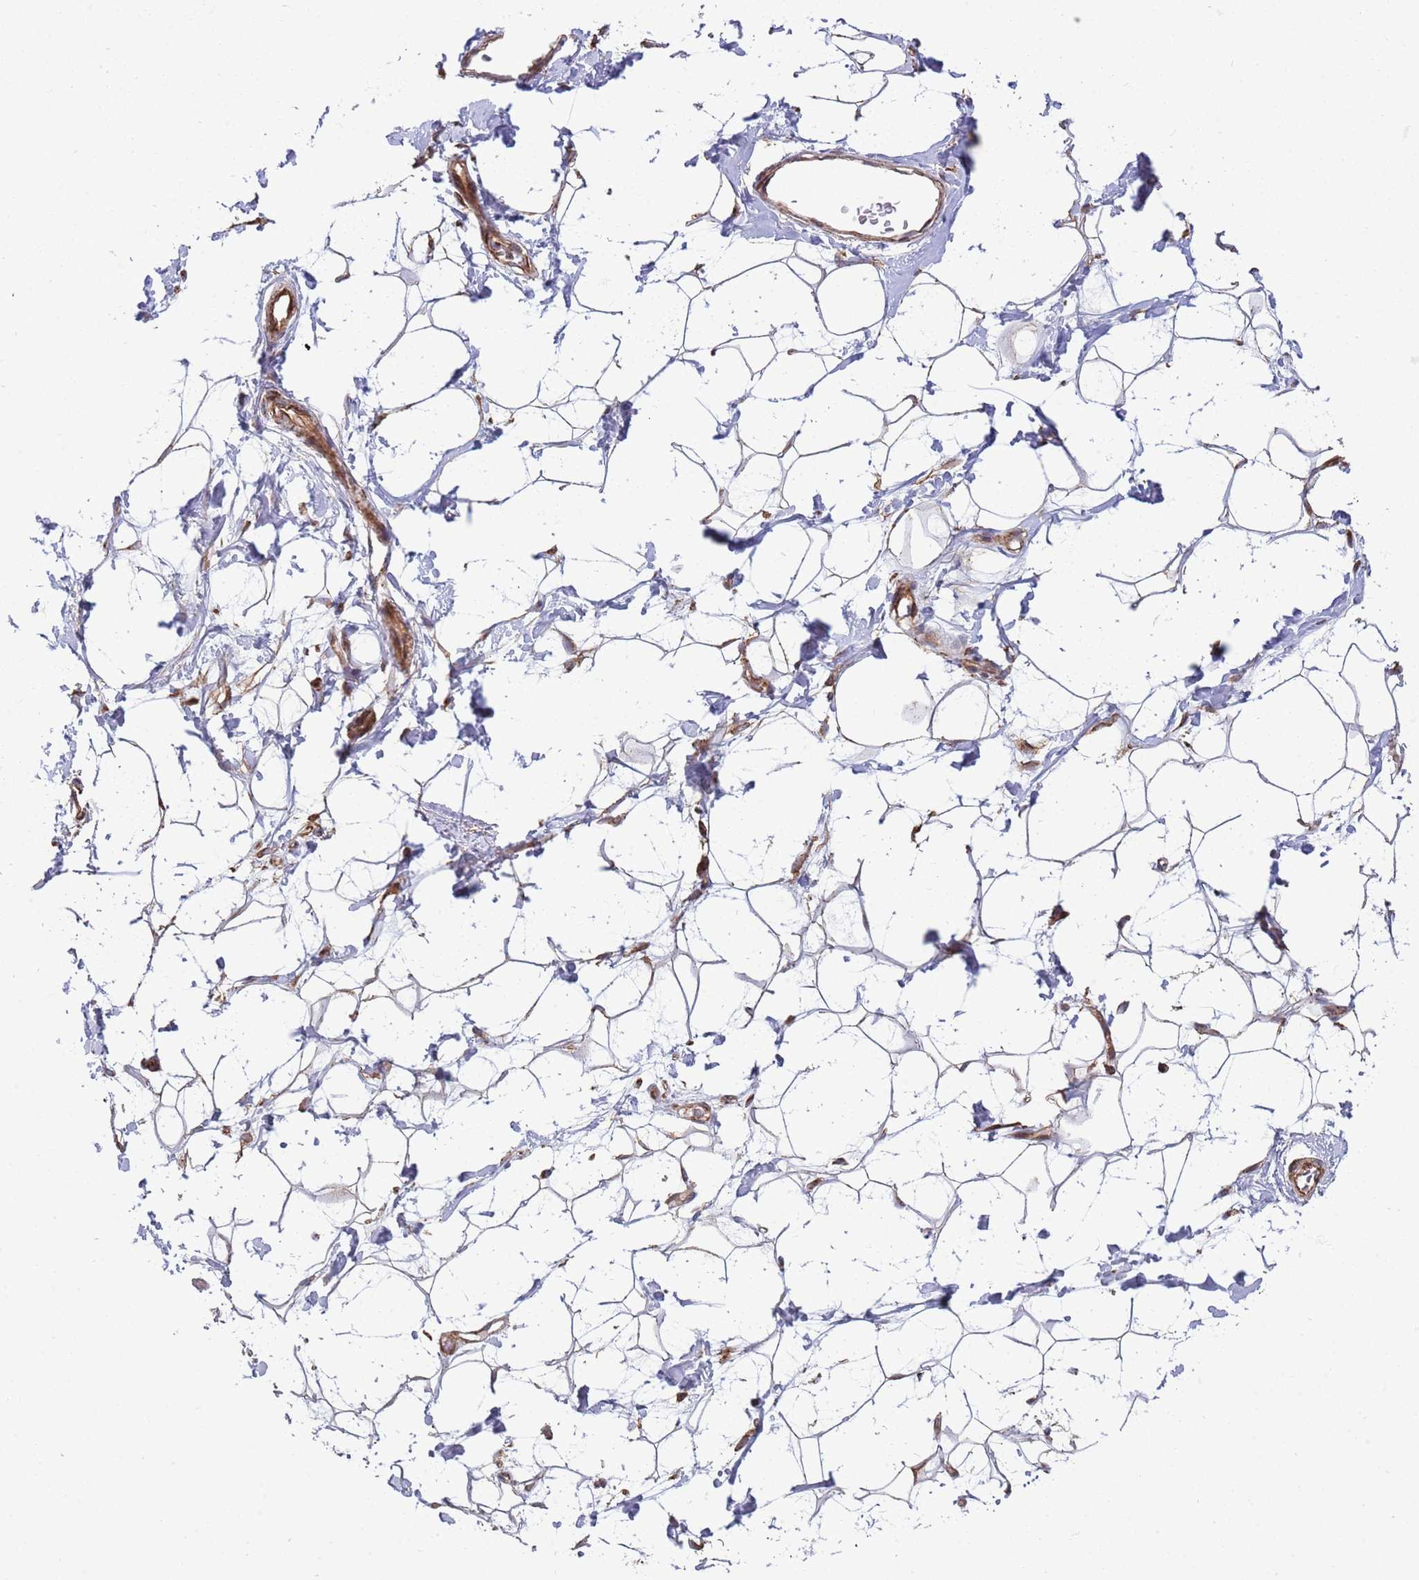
{"staining": {"intensity": "weak", "quantity": ">75%", "location": "cytoplasmic/membranous"}, "tissue": "adipose tissue", "cell_type": "Adipocytes", "image_type": "normal", "snomed": [{"axis": "morphology", "description": "Normal tissue, NOS"}, {"axis": "topography", "description": "Breast"}], "caption": "Immunohistochemistry of unremarkable adipose tissue demonstrates low levels of weak cytoplasmic/membranous expression in about >75% of adipocytes. Using DAB (3,3'-diaminobenzidine) (brown) and hematoxylin (blue) stains, captured at high magnification using brightfield microscopy.", "gene": "ATP5PD", "patient": {"sex": "female", "age": 26}}